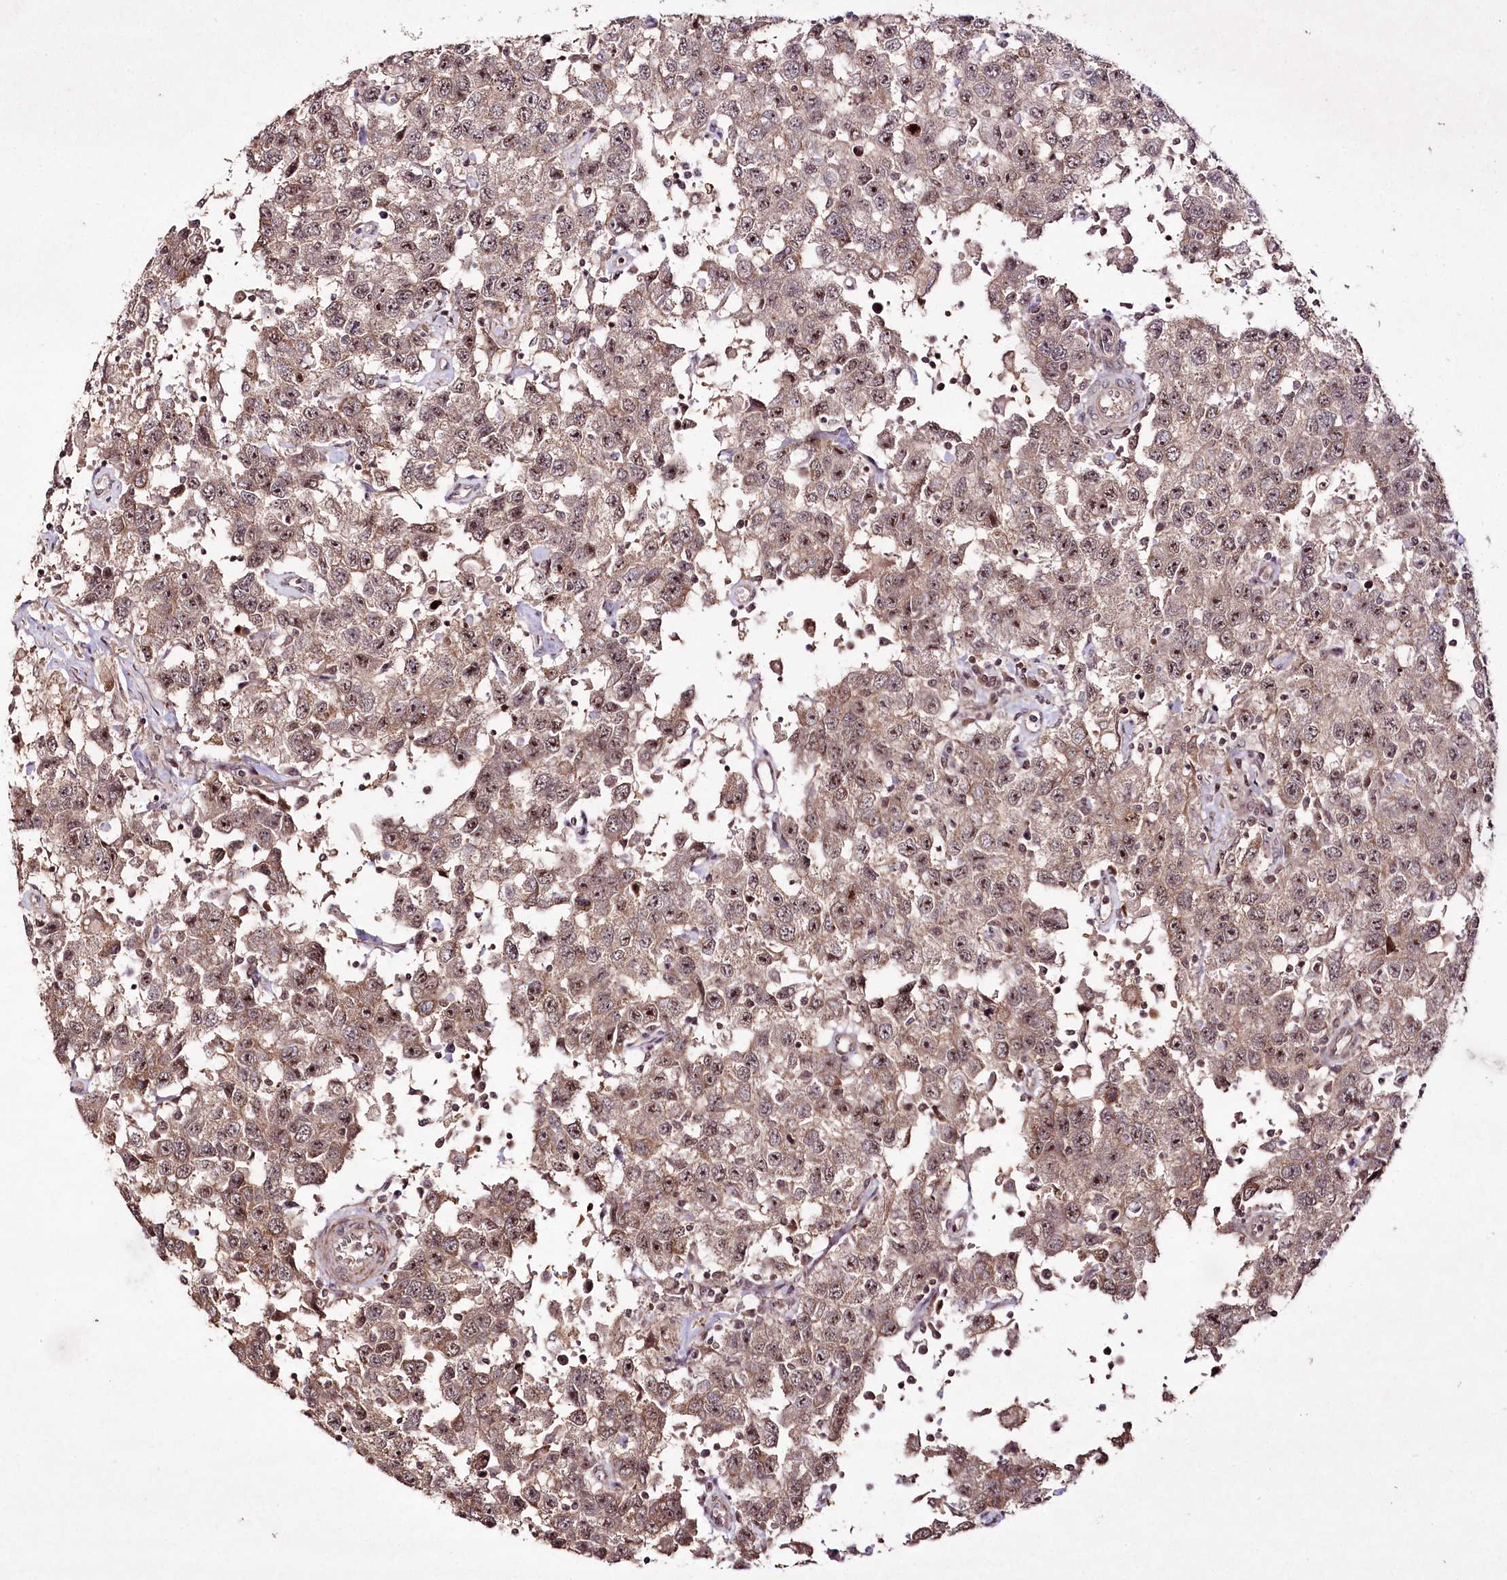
{"staining": {"intensity": "moderate", "quantity": ">75%", "location": "nuclear"}, "tissue": "testis cancer", "cell_type": "Tumor cells", "image_type": "cancer", "snomed": [{"axis": "morphology", "description": "Seminoma, NOS"}, {"axis": "topography", "description": "Testis"}], "caption": "Immunohistochemistry (IHC) micrograph of testis cancer stained for a protein (brown), which displays medium levels of moderate nuclear staining in approximately >75% of tumor cells.", "gene": "CCDC59", "patient": {"sex": "male", "age": 41}}